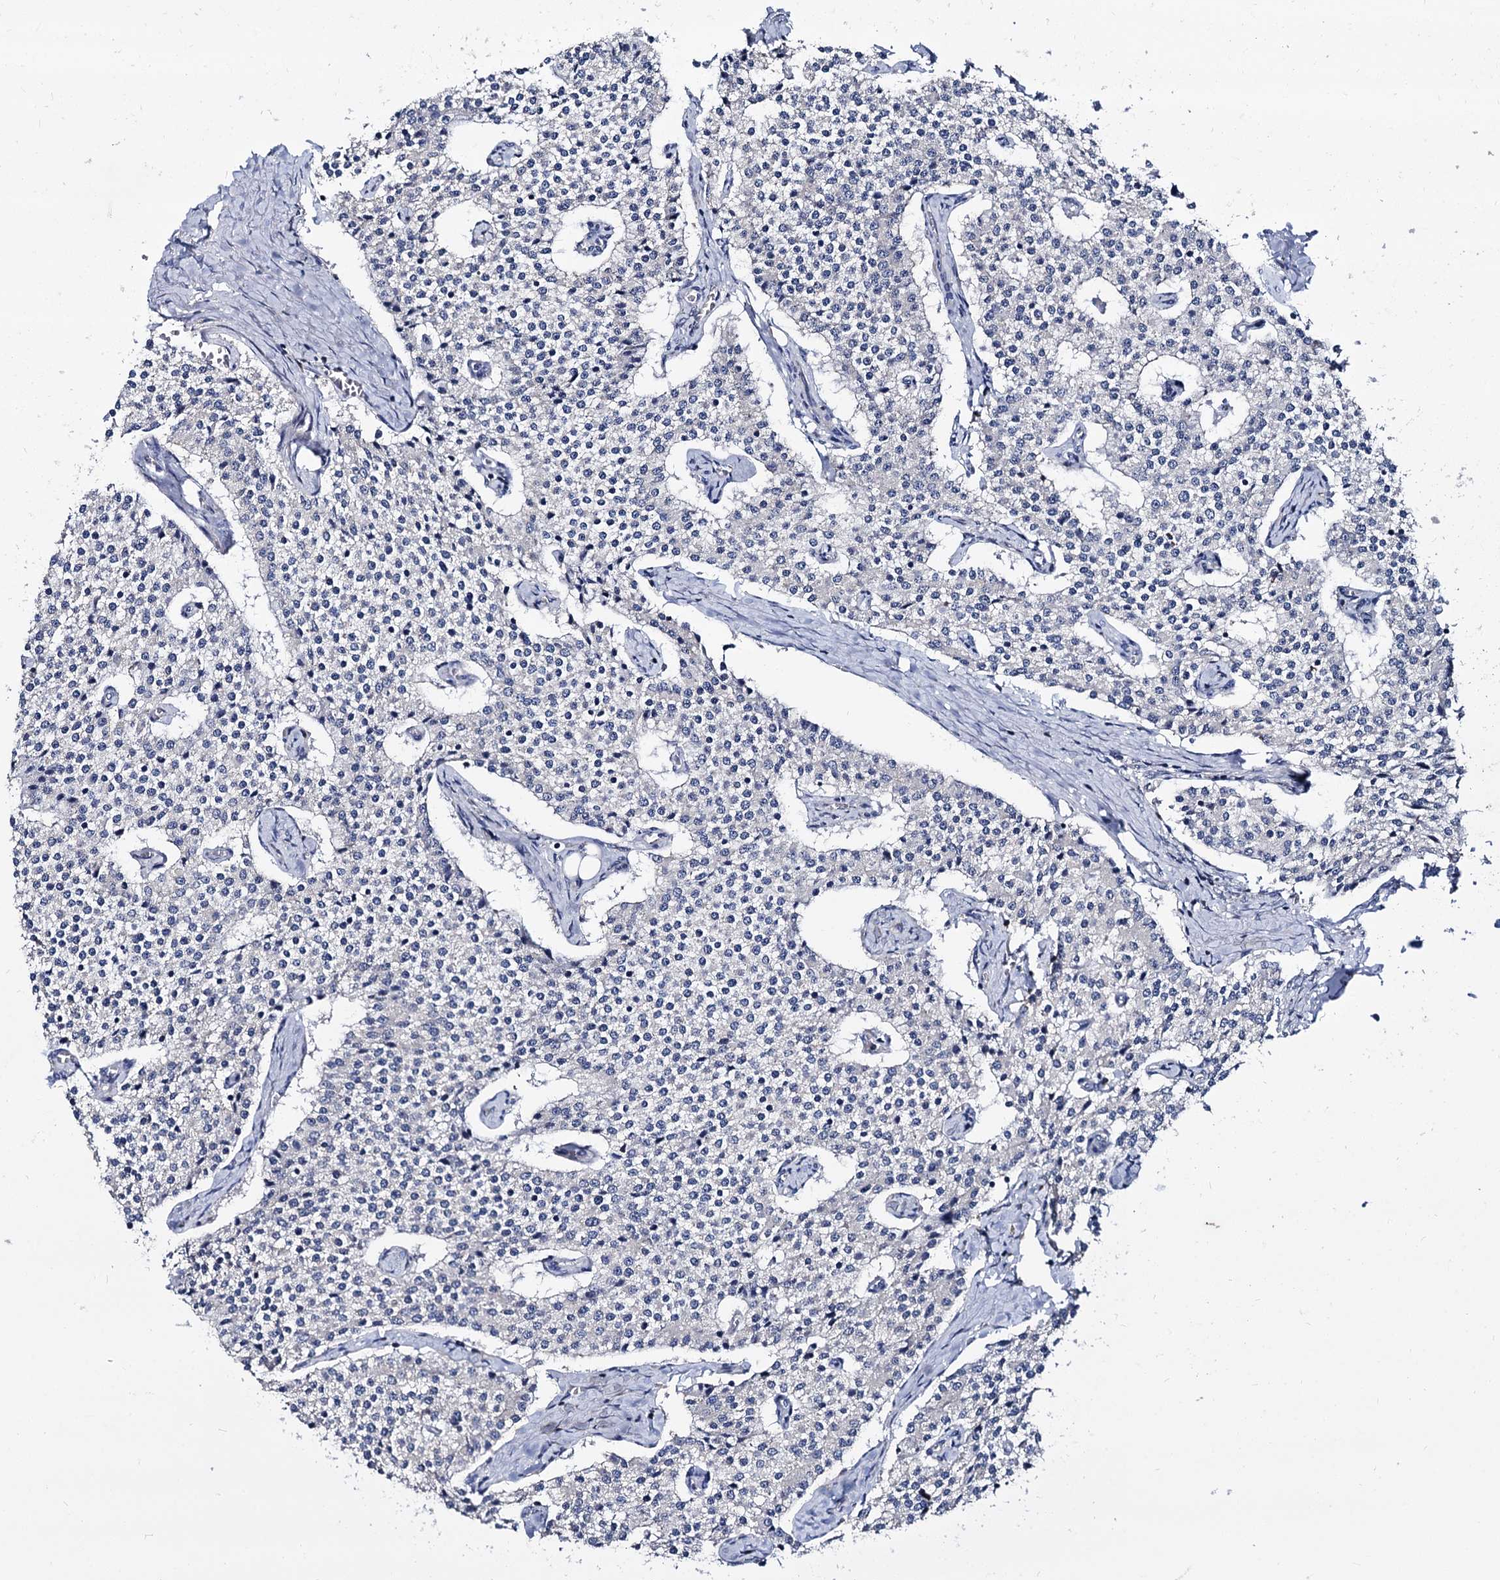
{"staining": {"intensity": "negative", "quantity": "none", "location": "none"}, "tissue": "carcinoid", "cell_type": "Tumor cells", "image_type": "cancer", "snomed": [{"axis": "morphology", "description": "Carcinoid, malignant, NOS"}, {"axis": "topography", "description": "Colon"}], "caption": "DAB (3,3'-diaminobenzidine) immunohistochemical staining of human malignant carcinoid displays no significant expression in tumor cells. (Immunohistochemistry (ihc), brightfield microscopy, high magnification).", "gene": "ANKRD13A", "patient": {"sex": "female", "age": 52}}